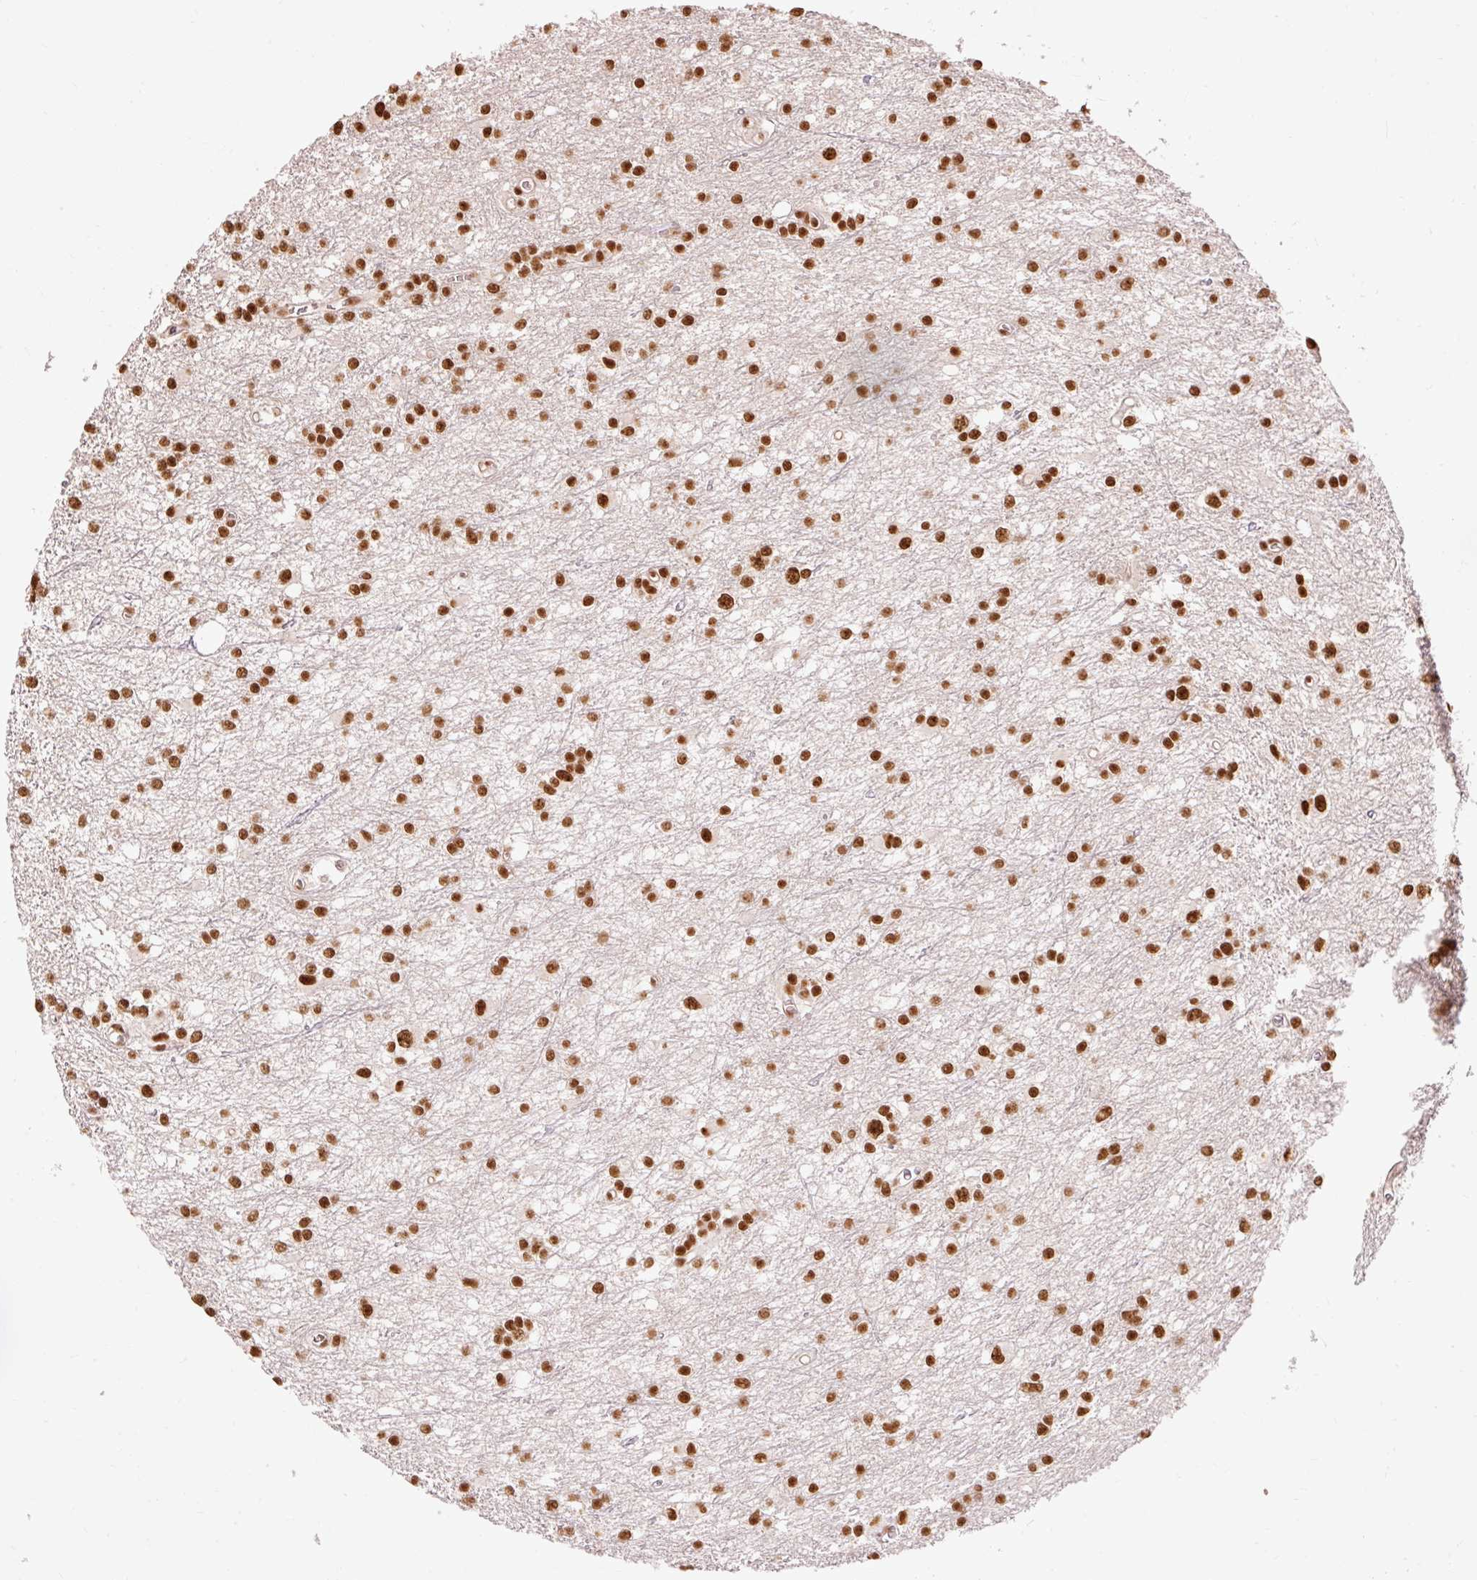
{"staining": {"intensity": "strong", "quantity": ">75%", "location": "nuclear"}, "tissue": "glioma", "cell_type": "Tumor cells", "image_type": "cancer", "snomed": [{"axis": "morphology", "description": "Glioma, malignant, High grade"}, {"axis": "topography", "description": "Brain"}], "caption": "Protein analysis of high-grade glioma (malignant) tissue shows strong nuclear positivity in approximately >75% of tumor cells.", "gene": "ZBTB44", "patient": {"sex": "male", "age": 48}}